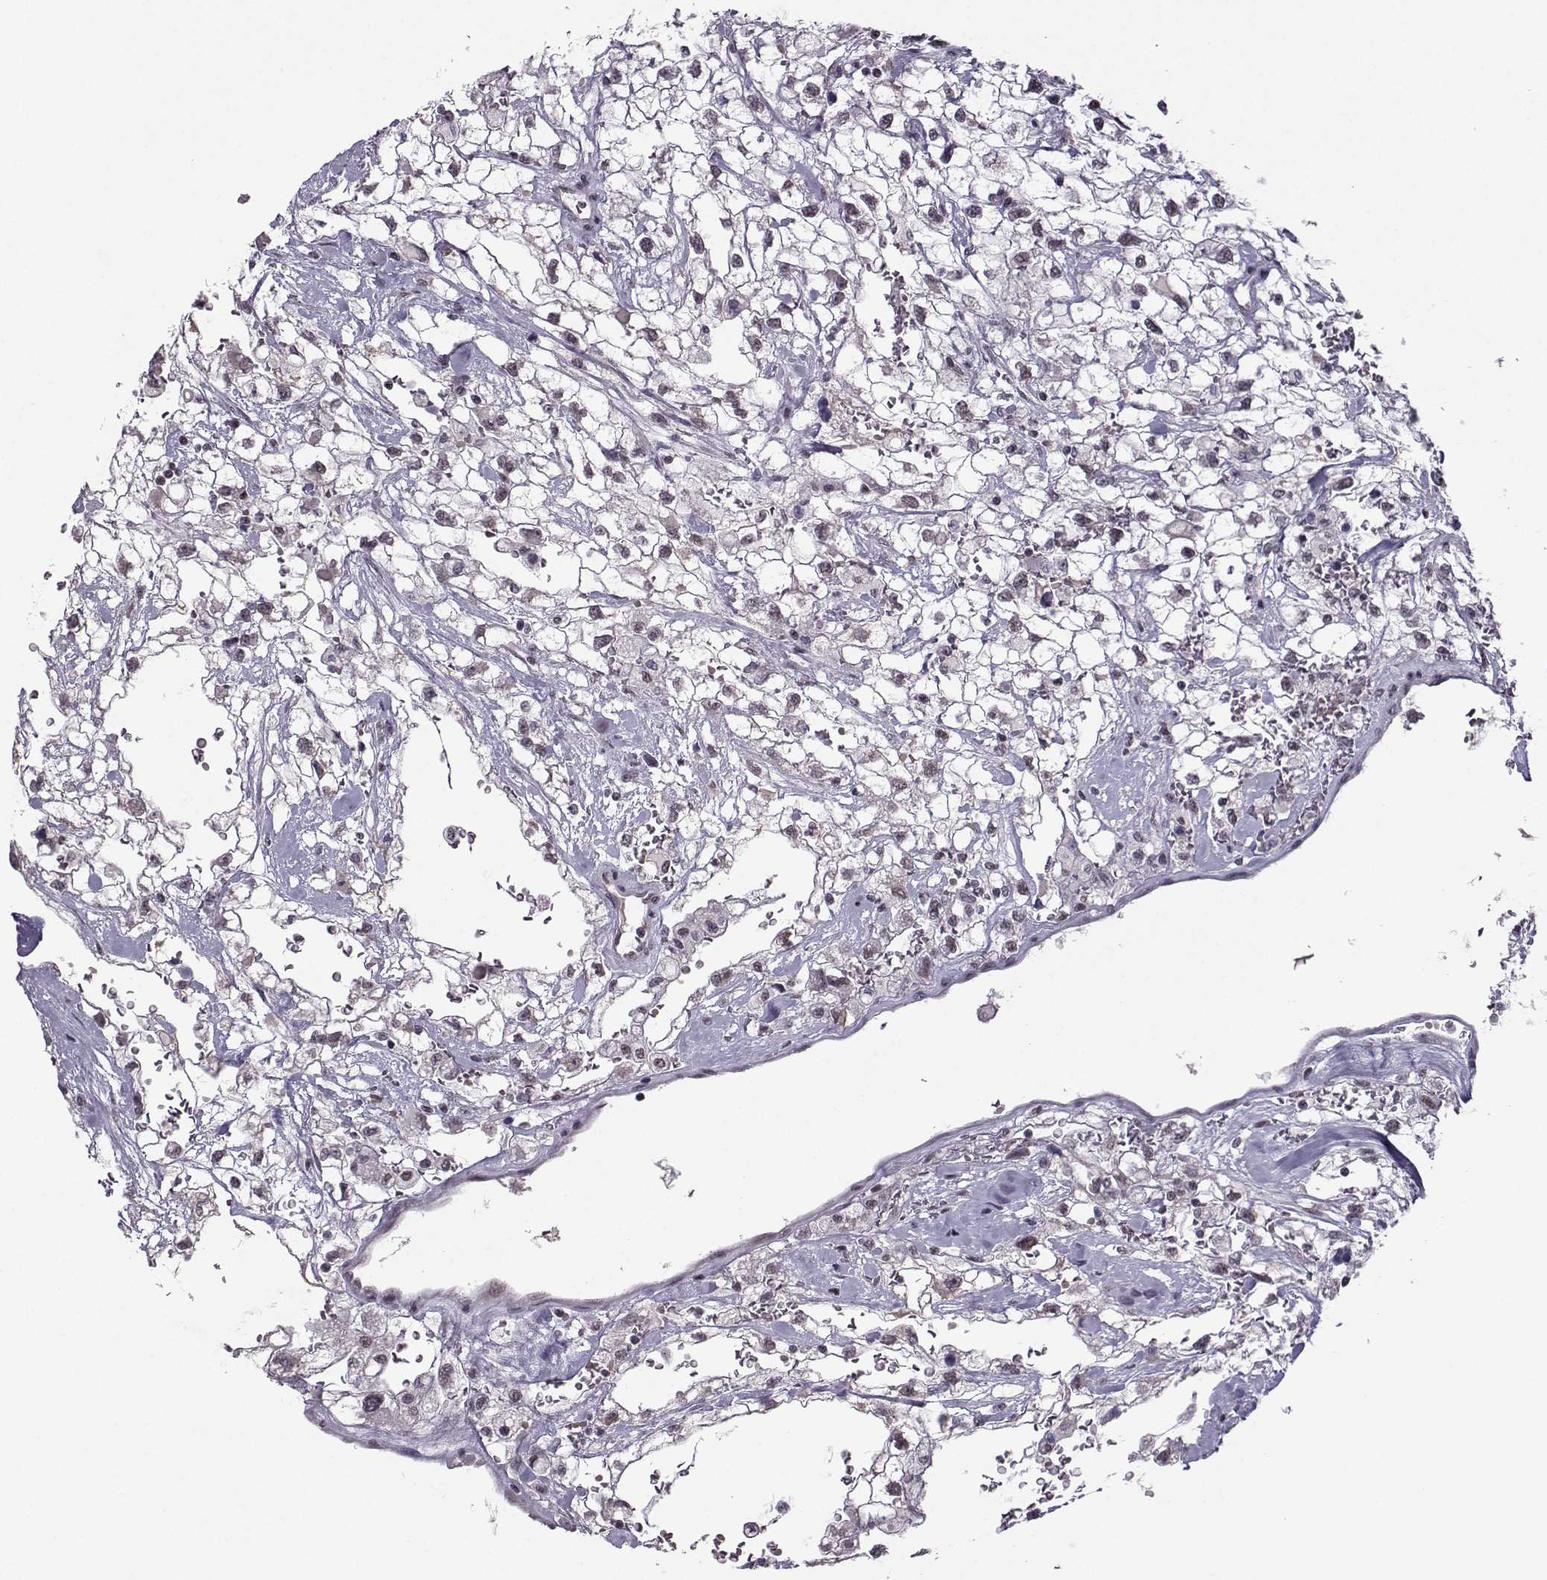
{"staining": {"intensity": "negative", "quantity": "none", "location": "none"}, "tissue": "renal cancer", "cell_type": "Tumor cells", "image_type": "cancer", "snomed": [{"axis": "morphology", "description": "Adenocarcinoma, NOS"}, {"axis": "topography", "description": "Kidney"}], "caption": "Tumor cells show no significant expression in renal cancer (adenocarcinoma). Nuclei are stained in blue.", "gene": "LIN28A", "patient": {"sex": "male", "age": 59}}